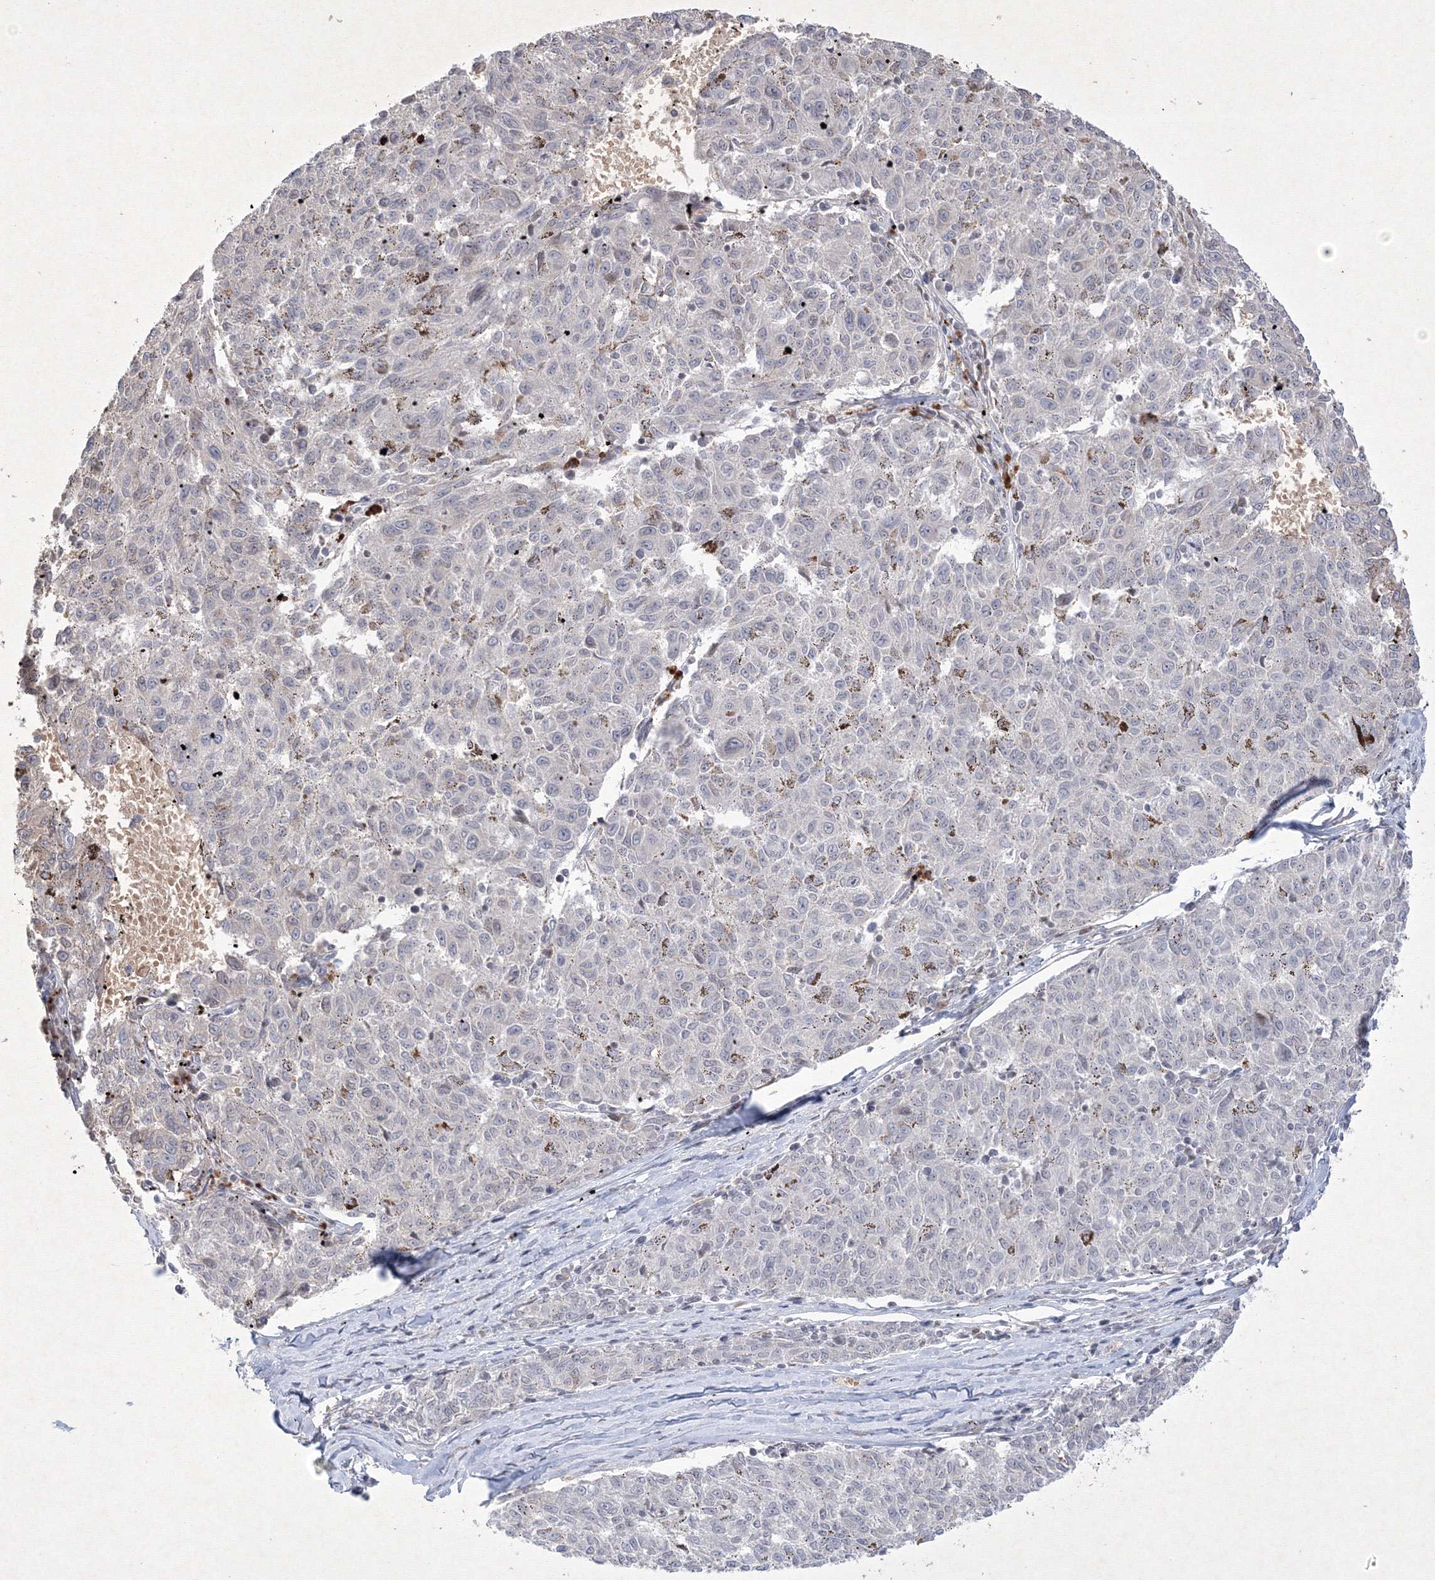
{"staining": {"intensity": "weak", "quantity": "<25%", "location": "cytoplasmic/membranous"}, "tissue": "melanoma", "cell_type": "Tumor cells", "image_type": "cancer", "snomed": [{"axis": "morphology", "description": "Malignant melanoma, NOS"}, {"axis": "topography", "description": "Skin"}], "caption": "This is a micrograph of IHC staining of malignant melanoma, which shows no positivity in tumor cells.", "gene": "NXPE3", "patient": {"sex": "female", "age": 72}}